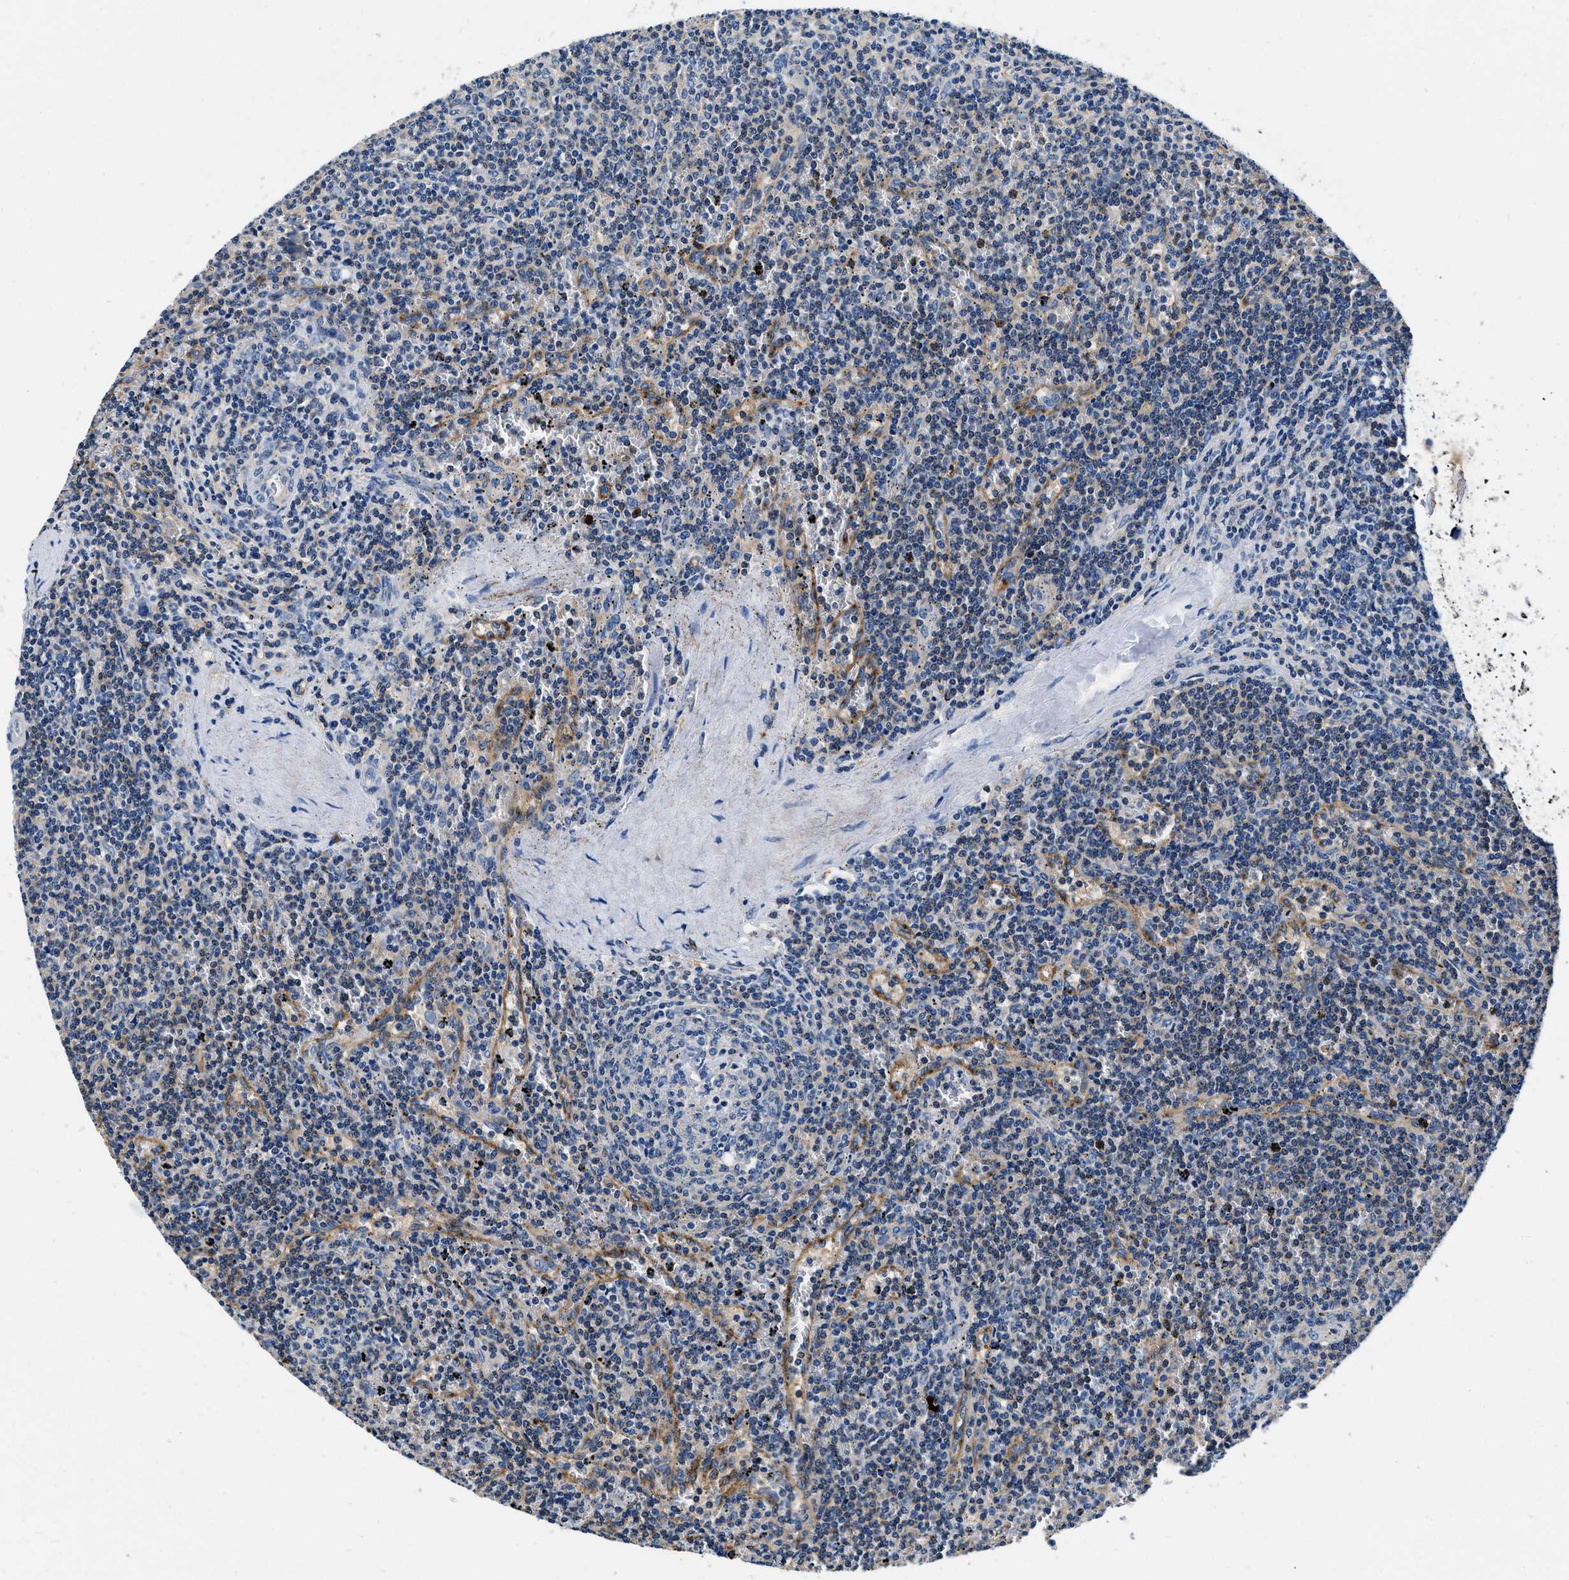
{"staining": {"intensity": "negative", "quantity": "none", "location": "none"}, "tissue": "lymphoma", "cell_type": "Tumor cells", "image_type": "cancer", "snomed": [{"axis": "morphology", "description": "Malignant lymphoma, non-Hodgkin's type, Low grade"}, {"axis": "topography", "description": "Spleen"}], "caption": "Immunohistochemistry (IHC) photomicrograph of neoplastic tissue: human low-grade malignant lymphoma, non-Hodgkin's type stained with DAB (3,3'-diaminobenzidine) exhibits no significant protein positivity in tumor cells.", "gene": "ZFAND3", "patient": {"sex": "female", "age": 50}}